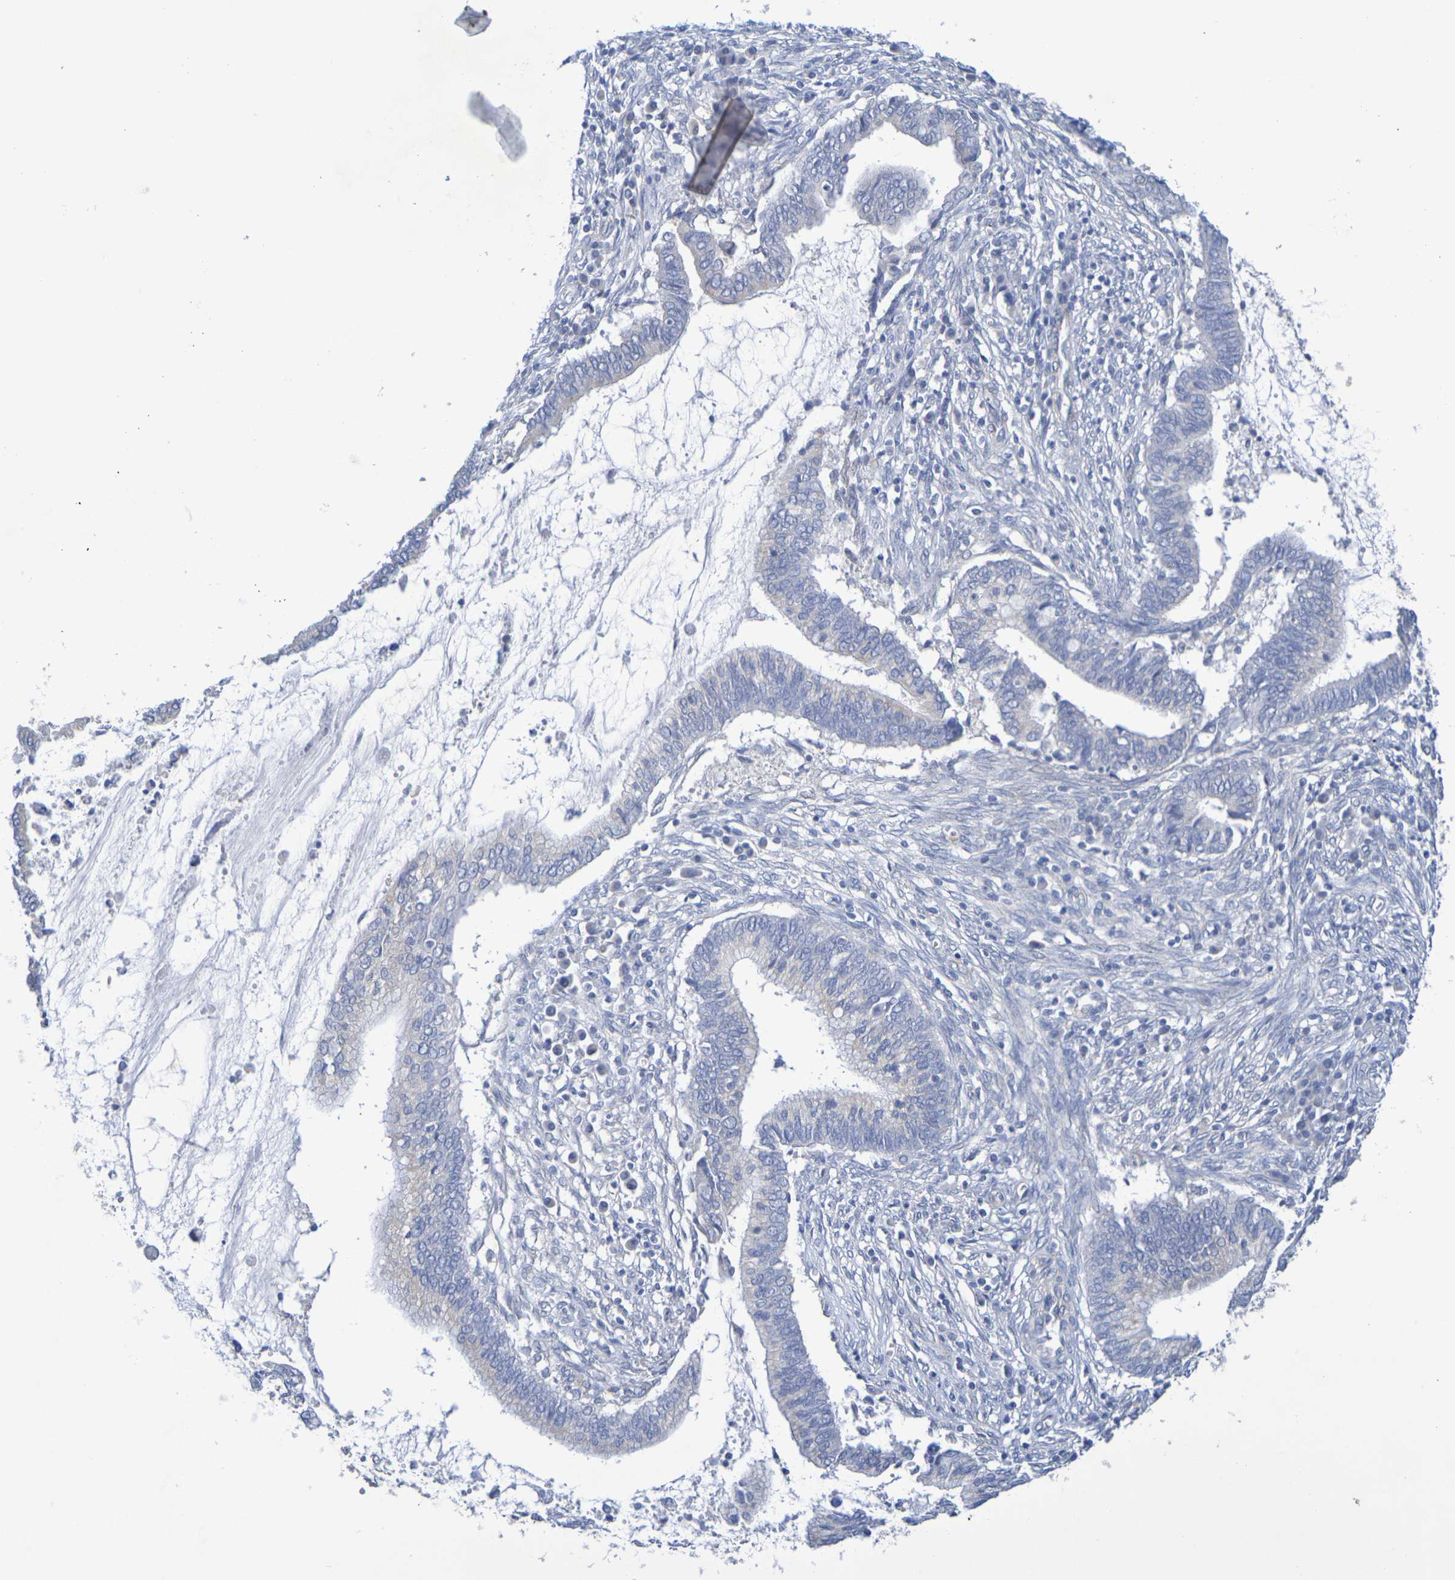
{"staining": {"intensity": "negative", "quantity": "none", "location": "none"}, "tissue": "cervical cancer", "cell_type": "Tumor cells", "image_type": "cancer", "snomed": [{"axis": "morphology", "description": "Adenocarcinoma, NOS"}, {"axis": "topography", "description": "Cervix"}], "caption": "Immunohistochemistry micrograph of cervical cancer (adenocarcinoma) stained for a protein (brown), which reveals no staining in tumor cells.", "gene": "TMCC3", "patient": {"sex": "female", "age": 44}}